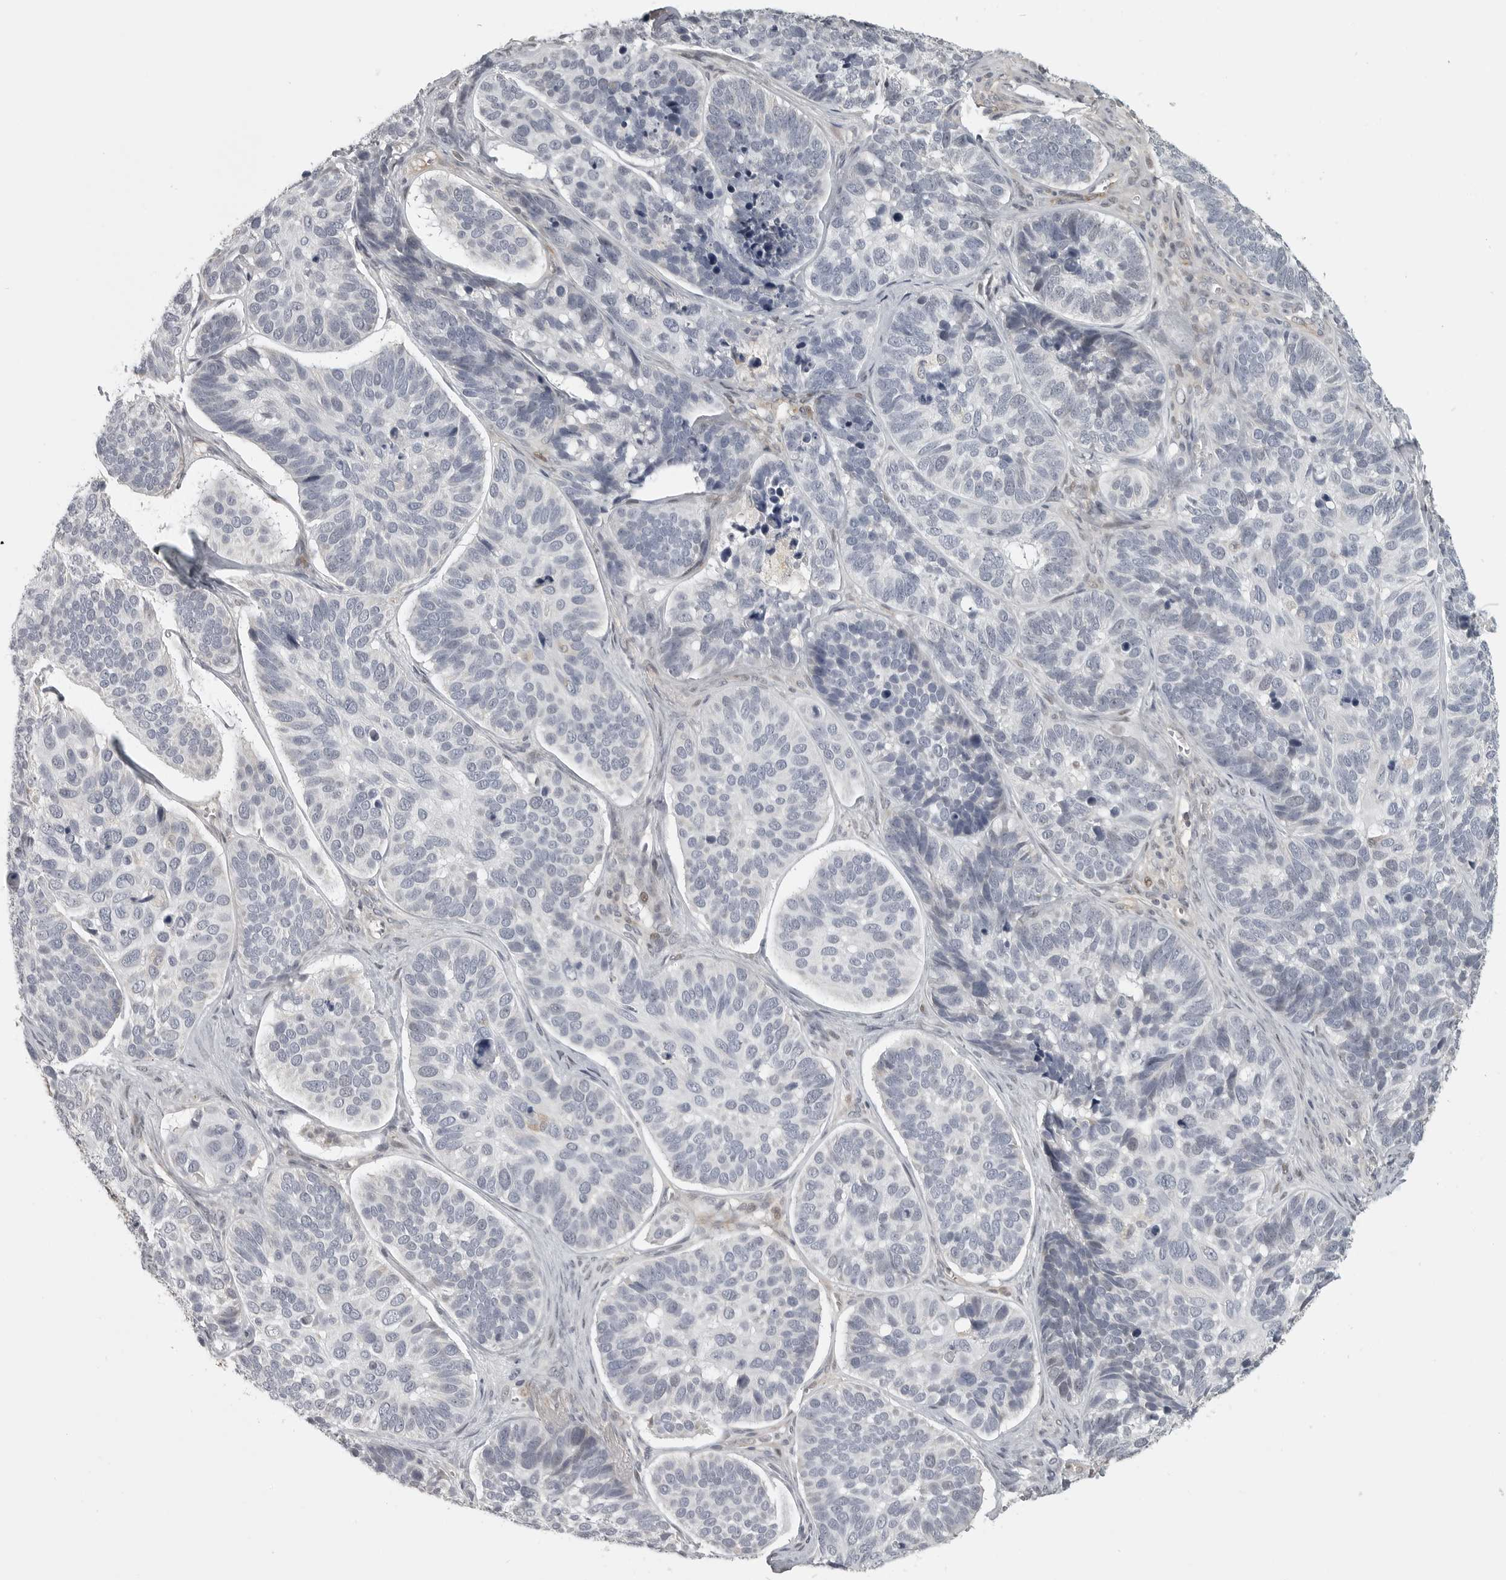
{"staining": {"intensity": "negative", "quantity": "none", "location": "none"}, "tissue": "skin cancer", "cell_type": "Tumor cells", "image_type": "cancer", "snomed": [{"axis": "morphology", "description": "Basal cell carcinoma"}, {"axis": "topography", "description": "Skin"}], "caption": "High magnification brightfield microscopy of basal cell carcinoma (skin) stained with DAB (3,3'-diaminobenzidine) (brown) and counterstained with hematoxylin (blue): tumor cells show no significant staining.", "gene": "POLE2", "patient": {"sex": "male", "age": 62}}